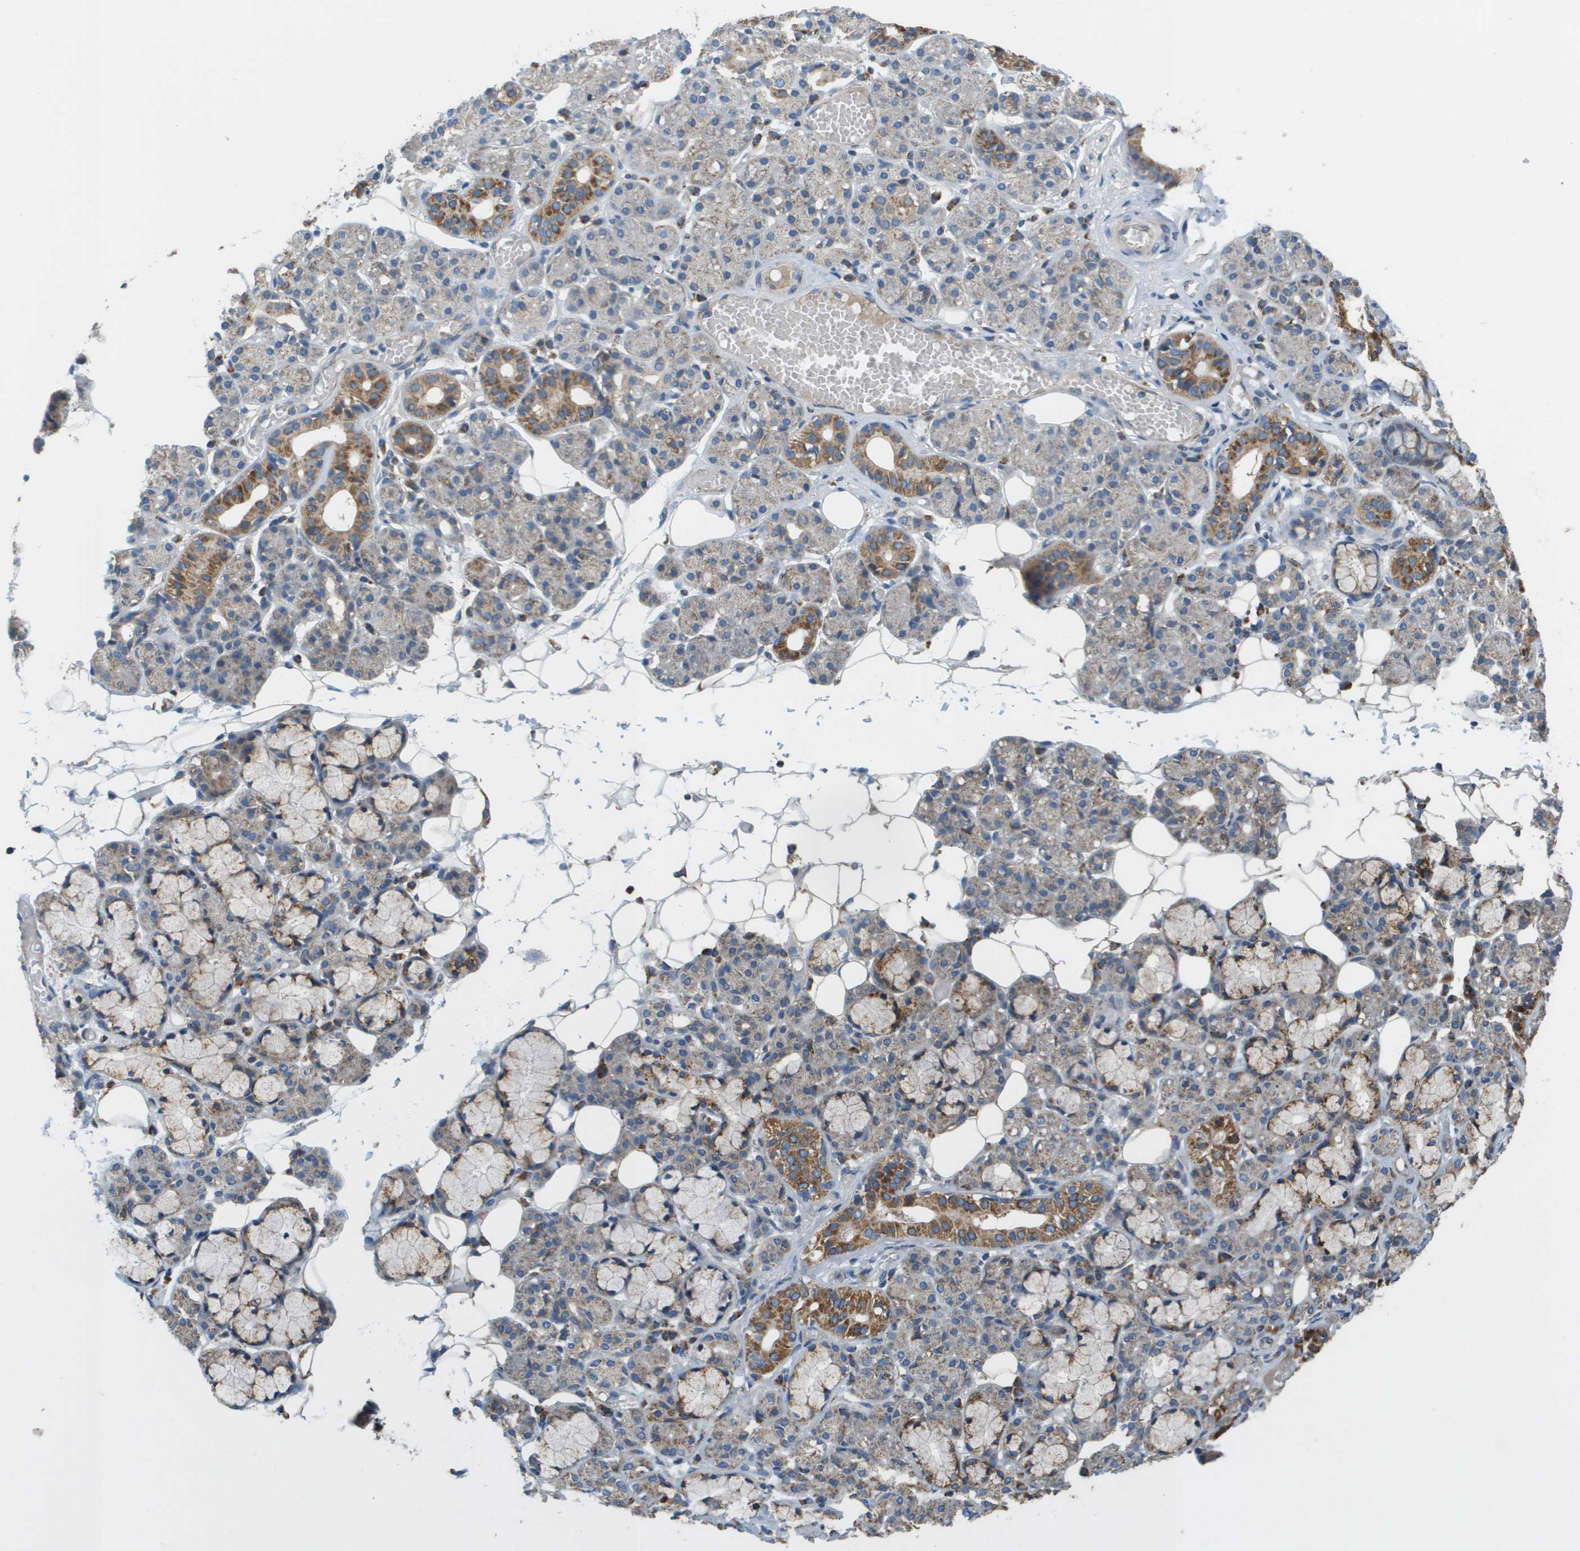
{"staining": {"intensity": "moderate", "quantity": ">75%", "location": "cytoplasmic/membranous"}, "tissue": "salivary gland", "cell_type": "Glandular cells", "image_type": "normal", "snomed": [{"axis": "morphology", "description": "Normal tissue, NOS"}, {"axis": "topography", "description": "Salivary gland"}], "caption": "Unremarkable salivary gland reveals moderate cytoplasmic/membranous expression in about >75% of glandular cells, visualized by immunohistochemistry.", "gene": "NRK", "patient": {"sex": "male", "age": 63}}